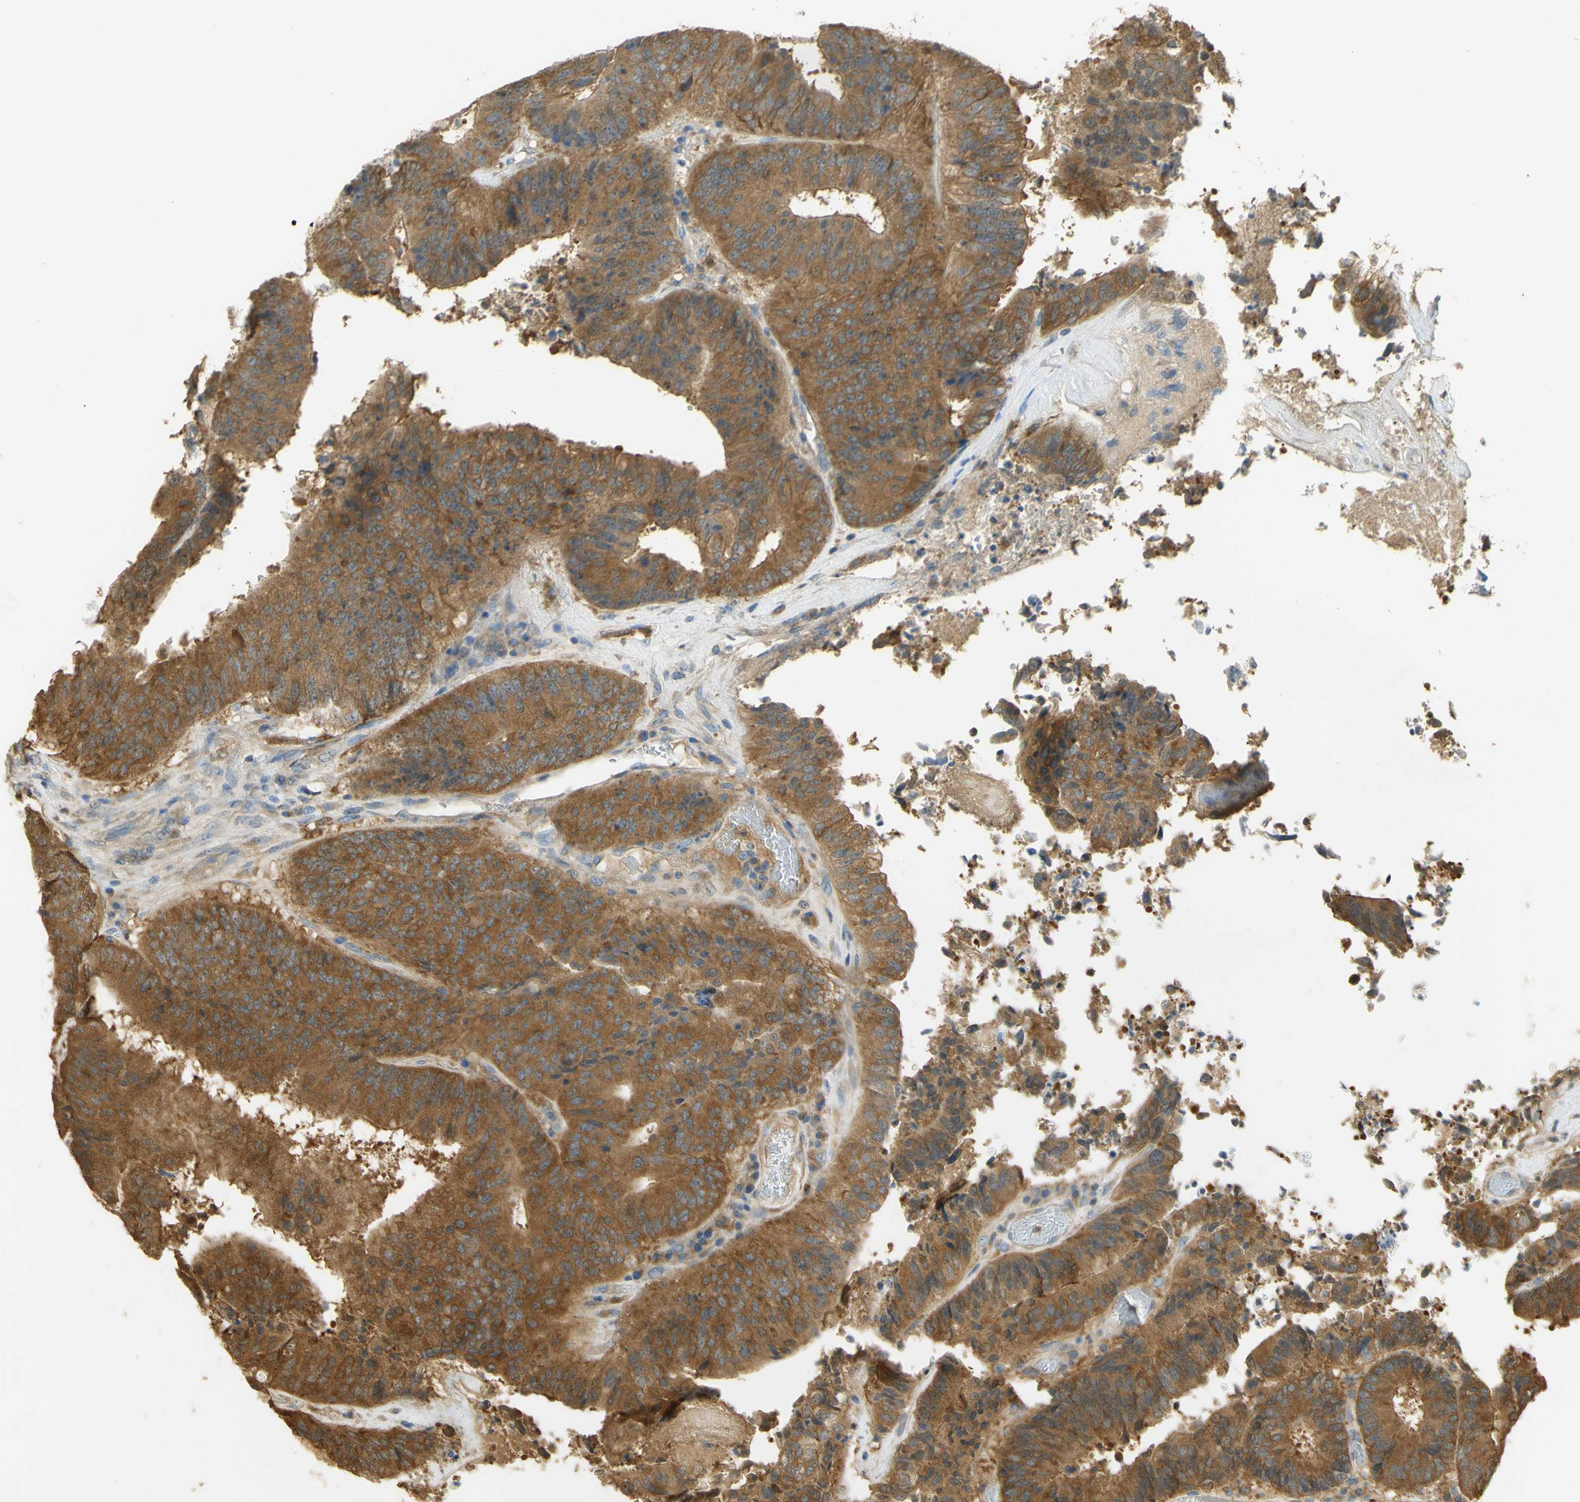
{"staining": {"intensity": "strong", "quantity": ">75%", "location": "cytoplasmic/membranous"}, "tissue": "colorectal cancer", "cell_type": "Tumor cells", "image_type": "cancer", "snomed": [{"axis": "morphology", "description": "Adenocarcinoma, NOS"}, {"axis": "topography", "description": "Rectum"}], "caption": "Immunohistochemical staining of colorectal cancer reveals high levels of strong cytoplasmic/membranous protein expression in approximately >75% of tumor cells.", "gene": "PAK1", "patient": {"sex": "male", "age": 72}}